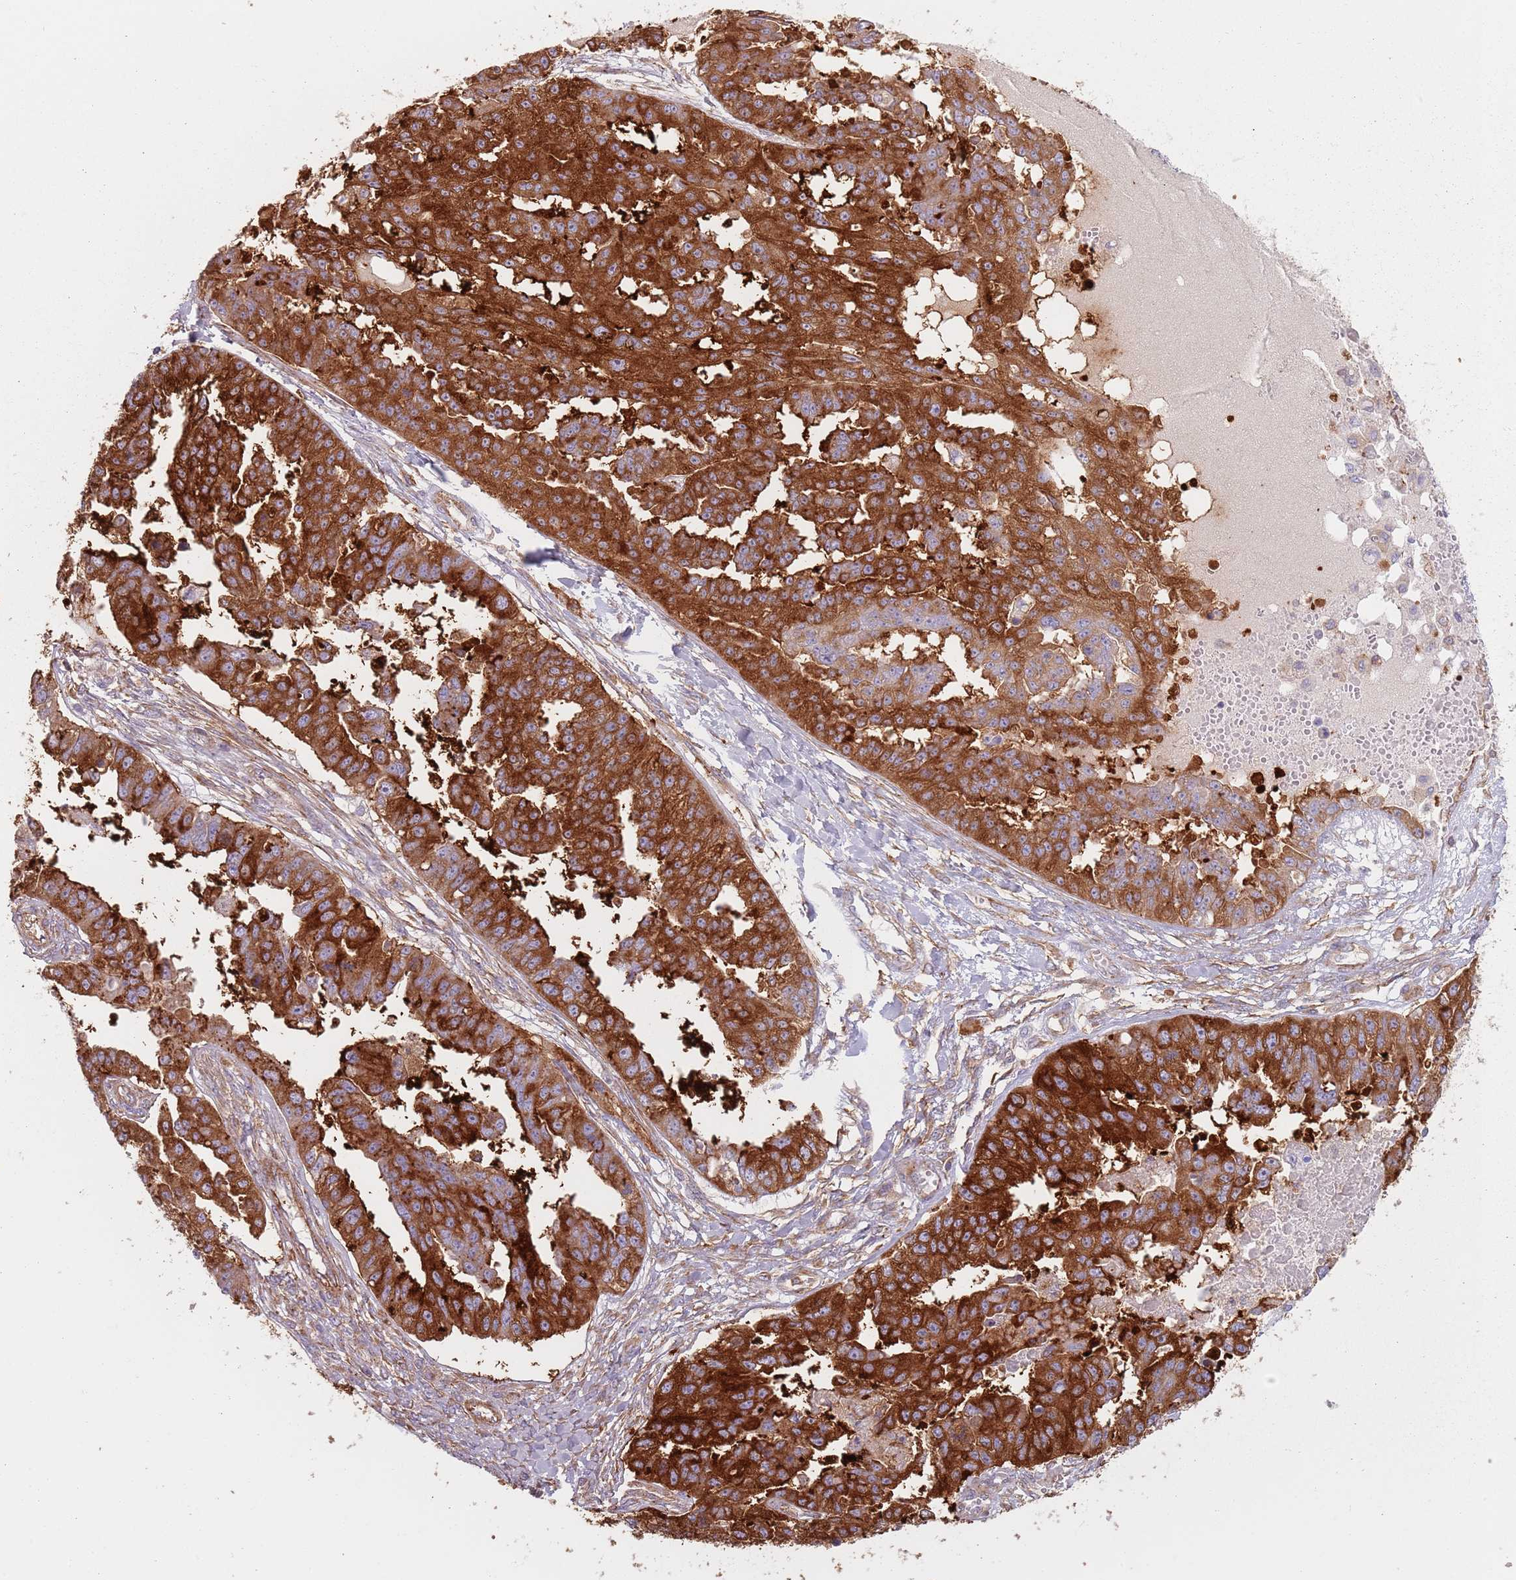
{"staining": {"intensity": "strong", "quantity": ">75%", "location": "cytoplasmic/membranous"}, "tissue": "ovarian cancer", "cell_type": "Tumor cells", "image_type": "cancer", "snomed": [{"axis": "morphology", "description": "Cystadenocarcinoma, serous, NOS"}, {"axis": "topography", "description": "Ovary"}], "caption": "Protein expression by IHC displays strong cytoplasmic/membranous staining in approximately >75% of tumor cells in serous cystadenocarcinoma (ovarian).", "gene": "TPD52L2", "patient": {"sex": "female", "age": 58}}